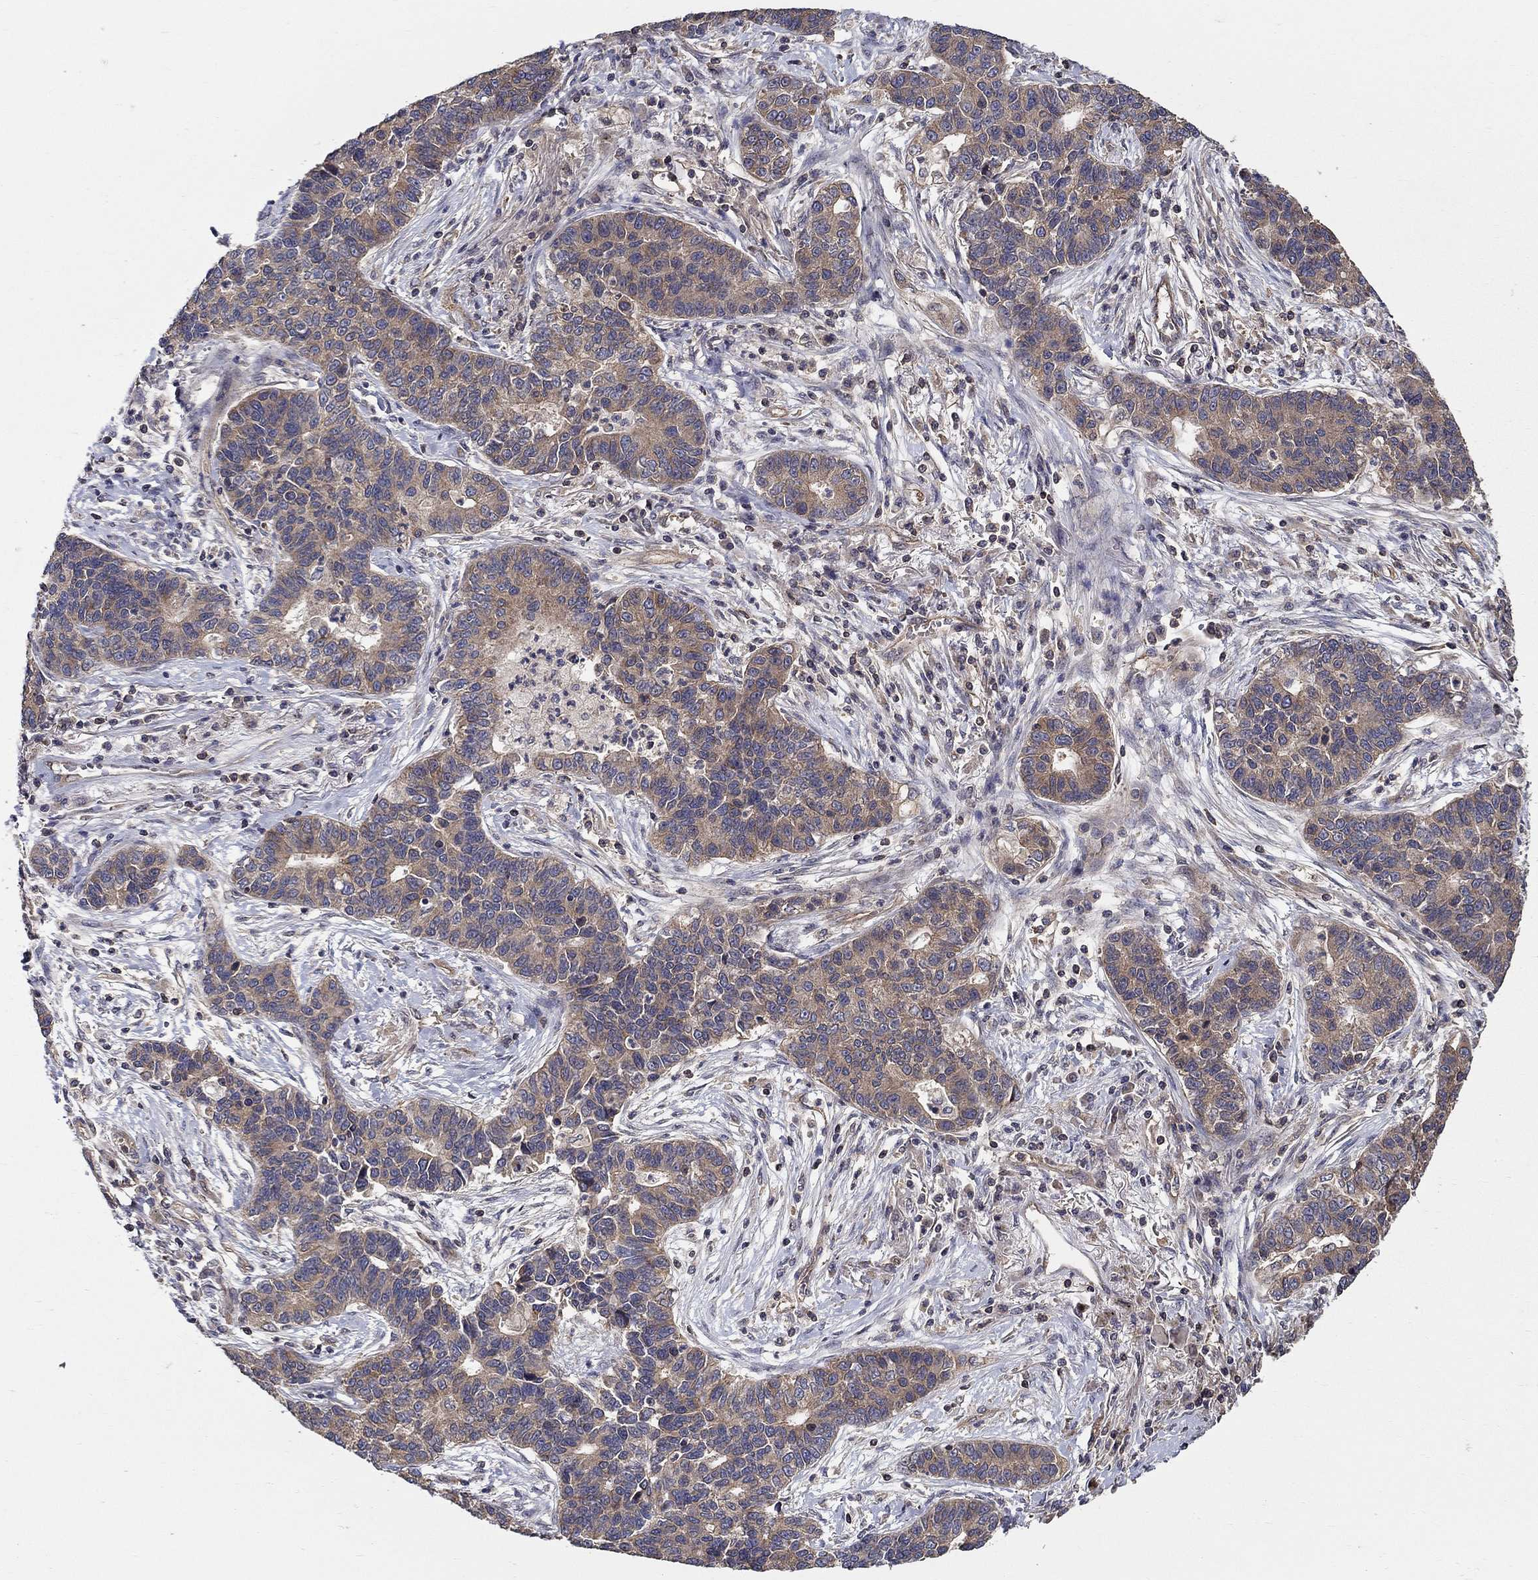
{"staining": {"intensity": "weak", "quantity": "25%-75%", "location": "cytoplasmic/membranous"}, "tissue": "lung cancer", "cell_type": "Tumor cells", "image_type": "cancer", "snomed": [{"axis": "morphology", "description": "Adenocarcinoma, NOS"}, {"axis": "topography", "description": "Lung"}], "caption": "This is a histology image of IHC staining of adenocarcinoma (lung), which shows weak staining in the cytoplasmic/membranous of tumor cells.", "gene": "BMERB1", "patient": {"sex": "female", "age": 57}}